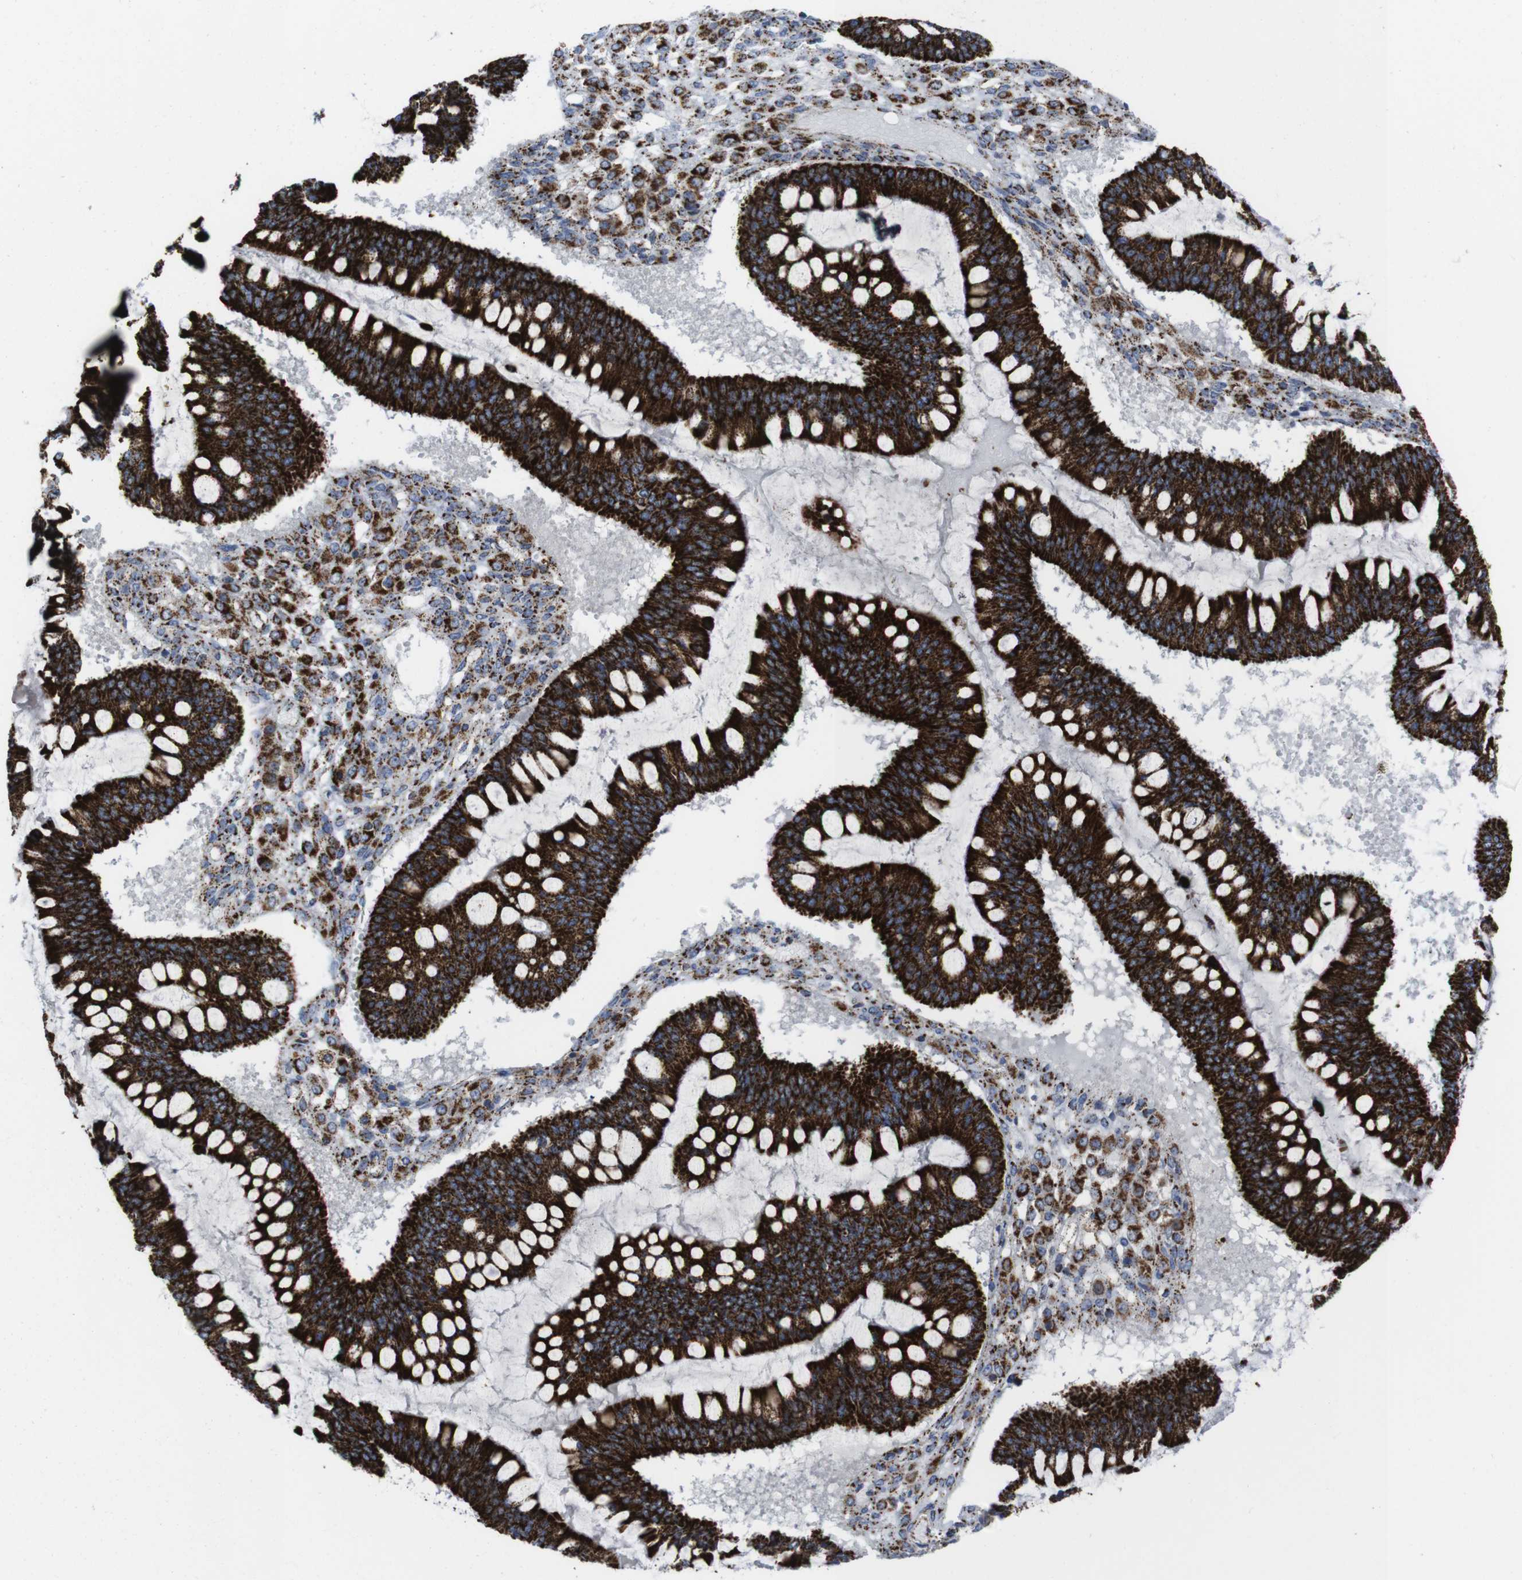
{"staining": {"intensity": "strong", "quantity": ">75%", "location": "cytoplasmic/membranous"}, "tissue": "ovarian cancer", "cell_type": "Tumor cells", "image_type": "cancer", "snomed": [{"axis": "morphology", "description": "Cystadenocarcinoma, mucinous, NOS"}, {"axis": "topography", "description": "Ovary"}], "caption": "Protein analysis of ovarian cancer (mucinous cystadenocarcinoma) tissue reveals strong cytoplasmic/membranous staining in approximately >75% of tumor cells.", "gene": "TMEM192", "patient": {"sex": "female", "age": 73}}